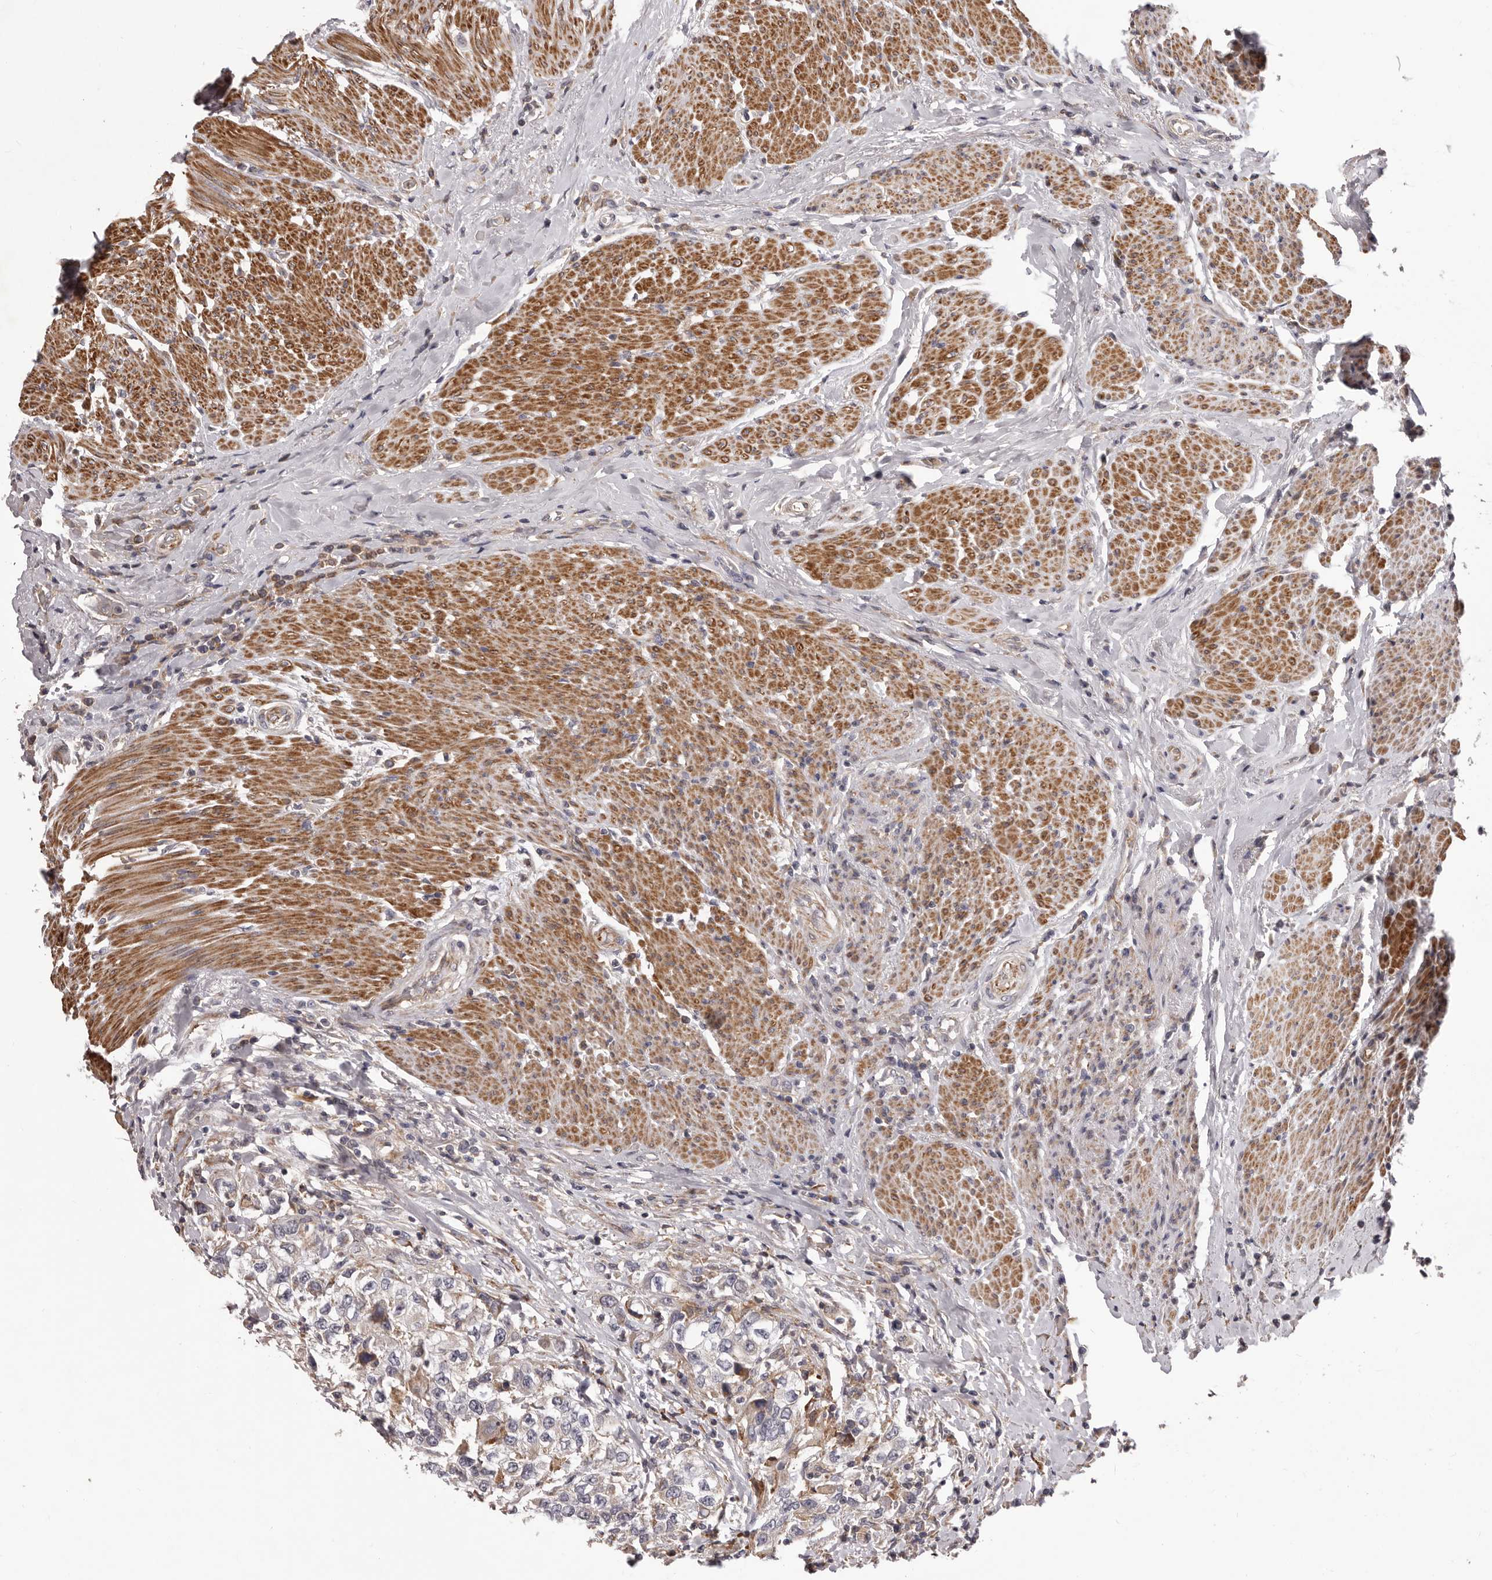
{"staining": {"intensity": "negative", "quantity": "none", "location": "none"}, "tissue": "urothelial cancer", "cell_type": "Tumor cells", "image_type": "cancer", "snomed": [{"axis": "morphology", "description": "Urothelial carcinoma, High grade"}, {"axis": "topography", "description": "Urinary bladder"}], "caption": "High-grade urothelial carcinoma was stained to show a protein in brown. There is no significant expression in tumor cells.", "gene": "ALPK1", "patient": {"sex": "female", "age": 80}}